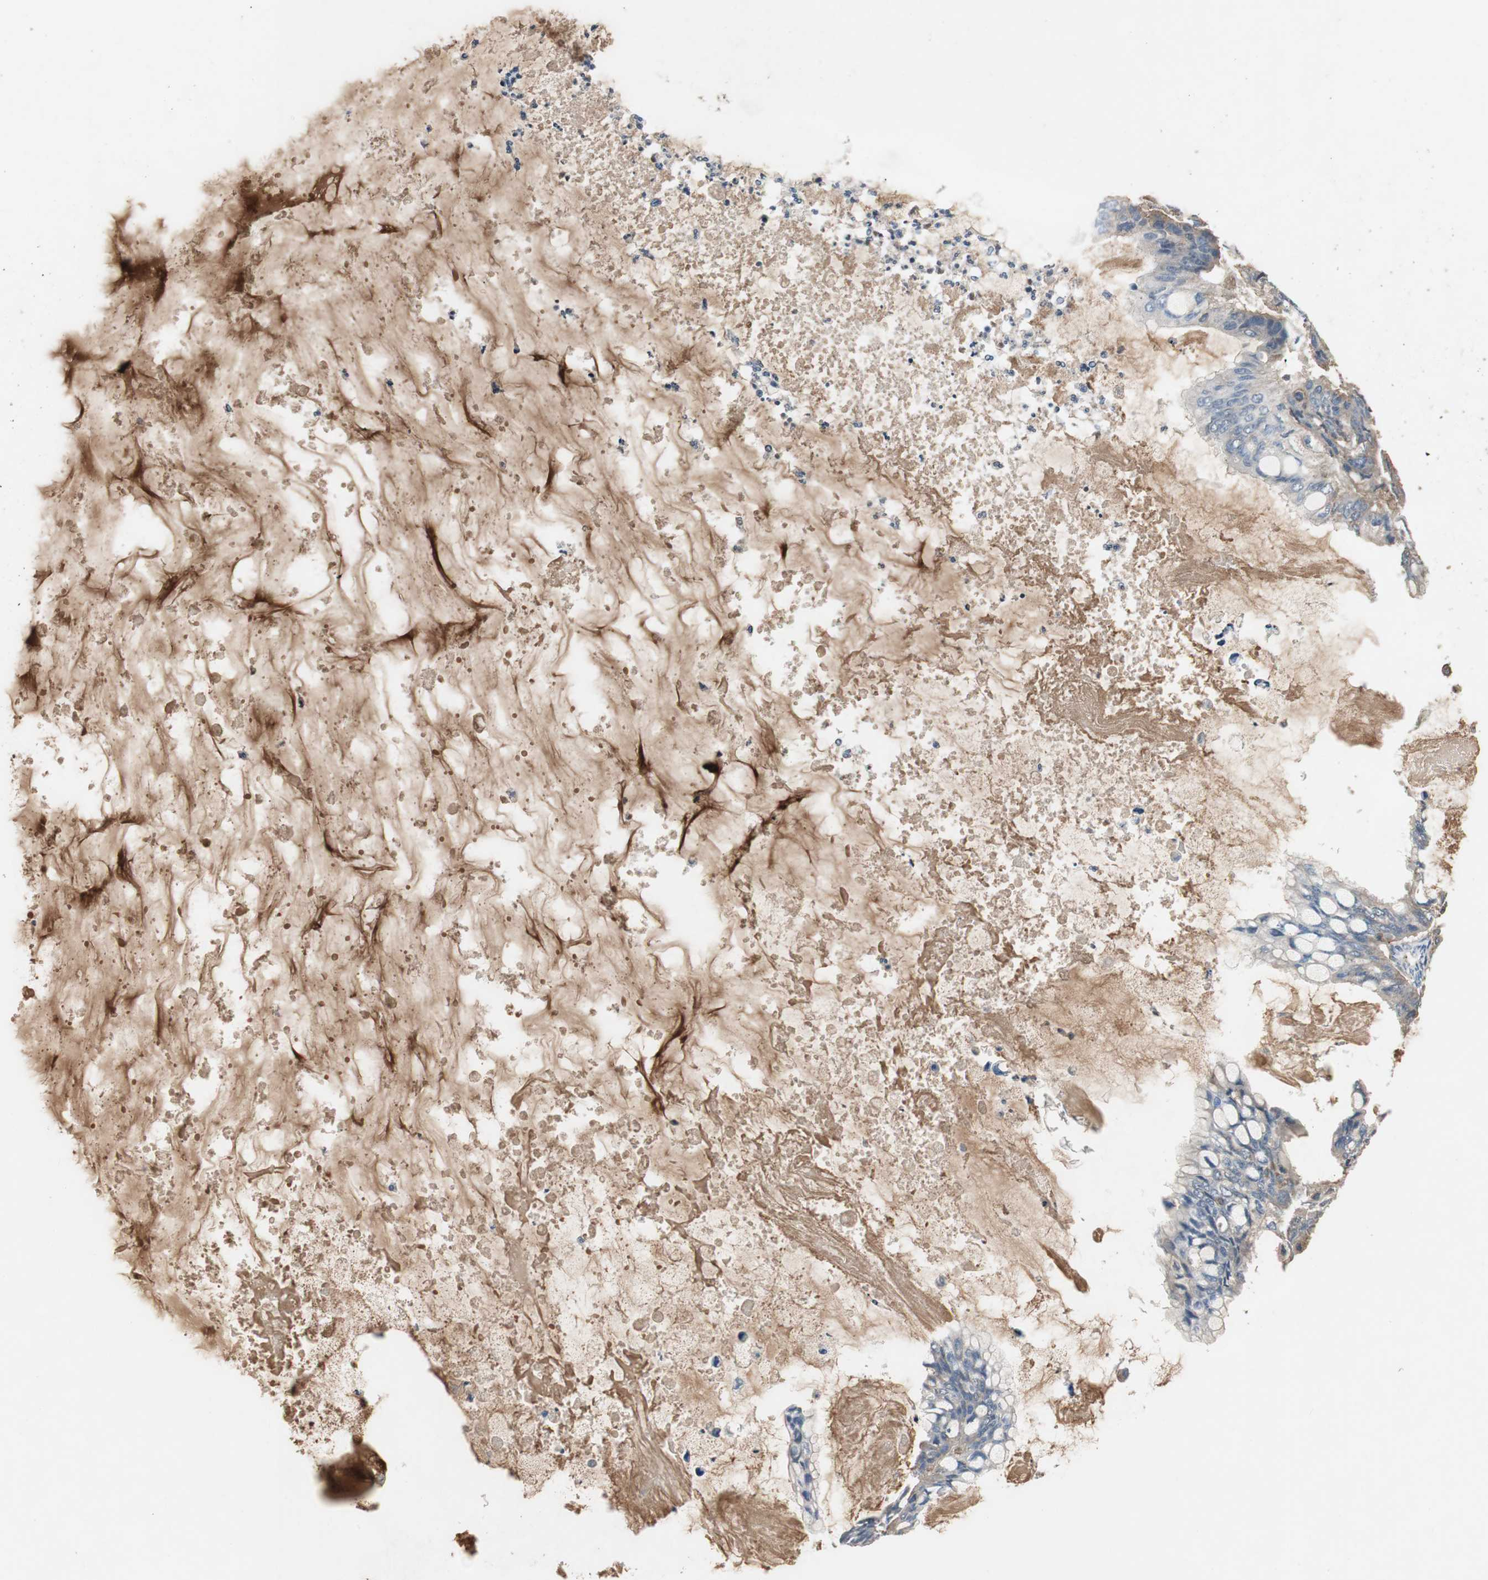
{"staining": {"intensity": "weak", "quantity": "<25%", "location": "cytoplasmic/membranous"}, "tissue": "ovarian cancer", "cell_type": "Tumor cells", "image_type": "cancer", "snomed": [{"axis": "morphology", "description": "Cystadenocarcinoma, mucinous, NOS"}, {"axis": "topography", "description": "Ovary"}], "caption": "Immunohistochemistry image of neoplastic tissue: mucinous cystadenocarcinoma (ovarian) stained with DAB shows no significant protein staining in tumor cells.", "gene": "TNFRSF14", "patient": {"sex": "female", "age": 80}}